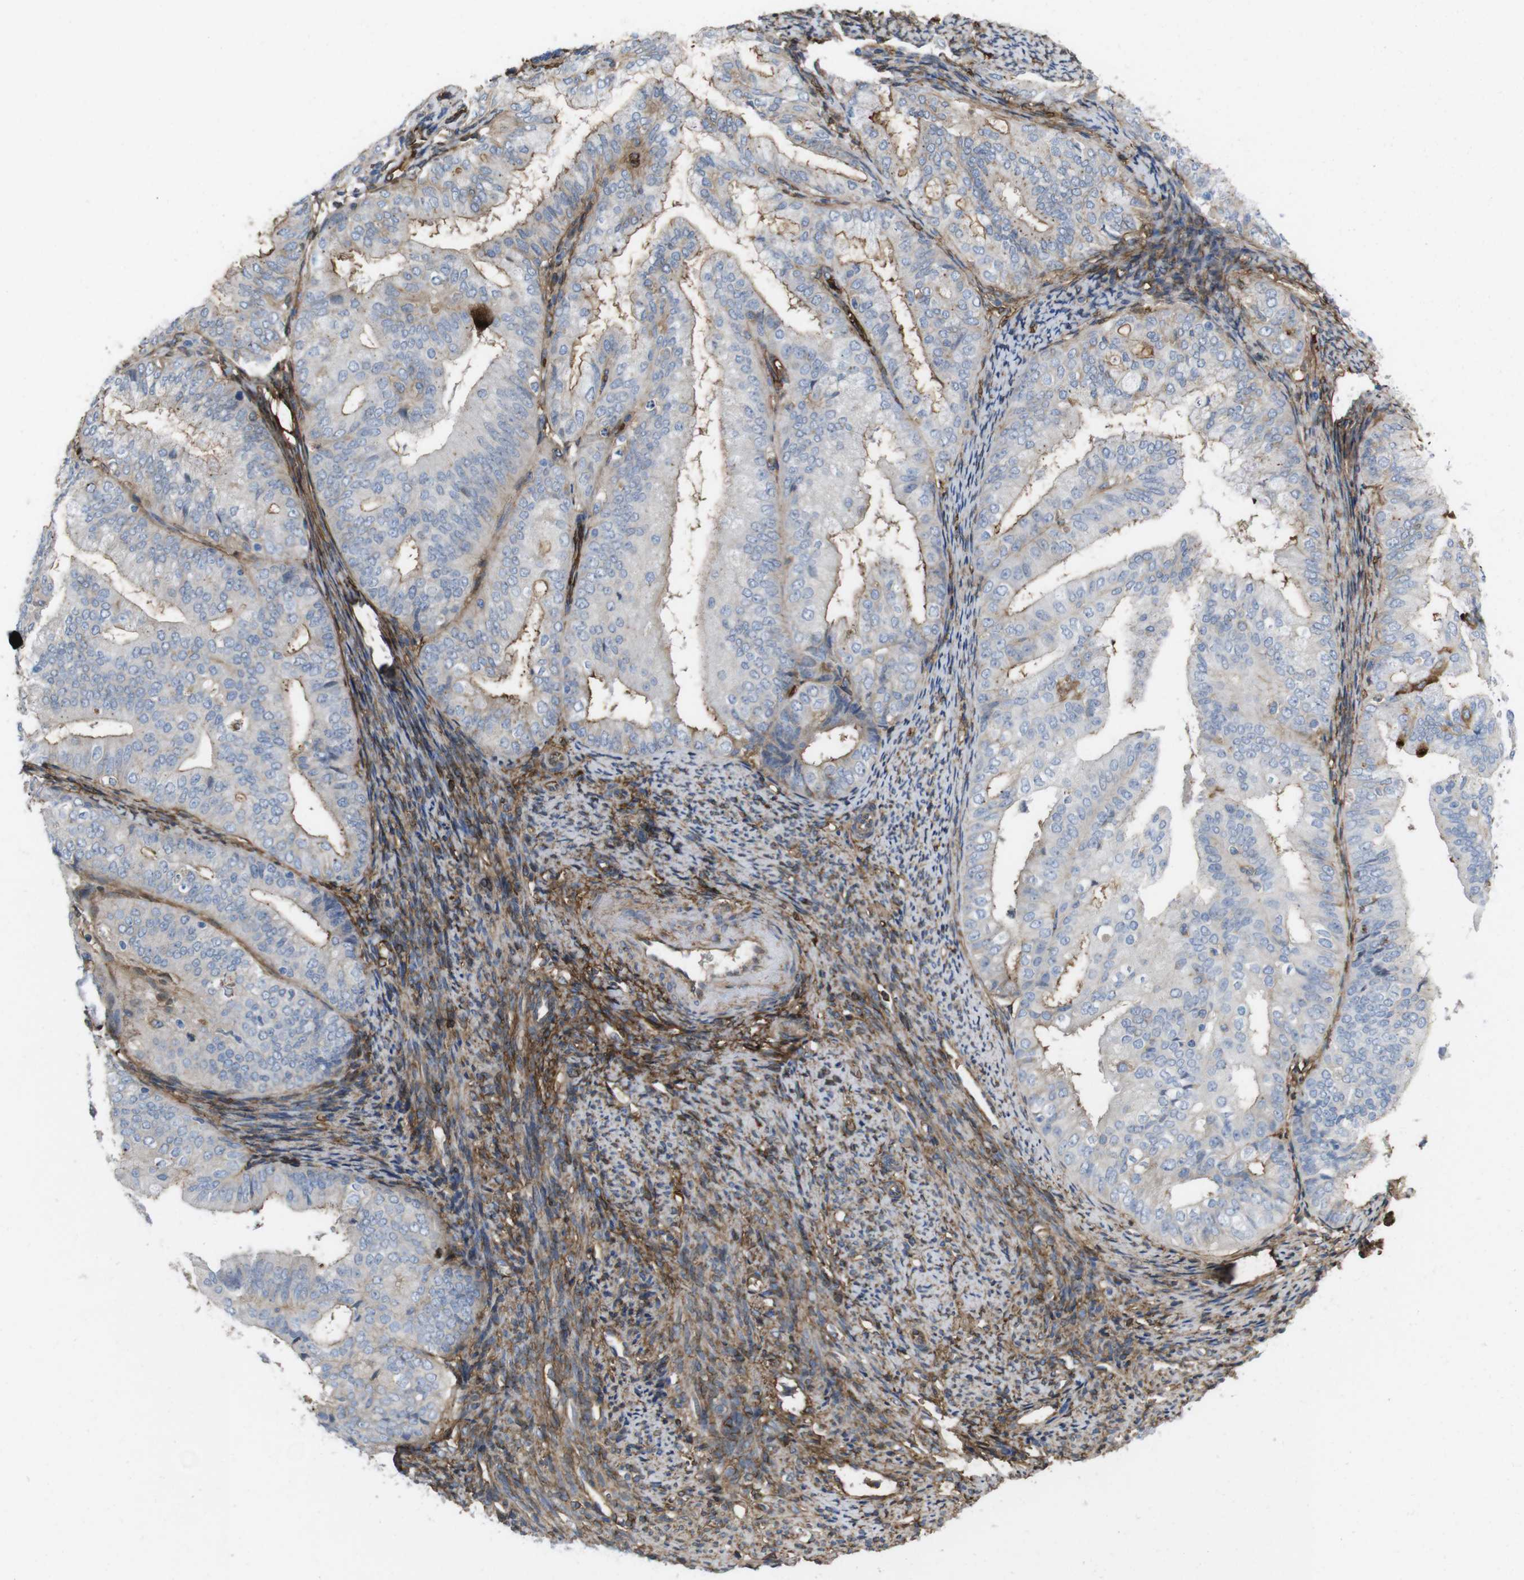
{"staining": {"intensity": "moderate", "quantity": "<25%", "location": "cytoplasmic/membranous"}, "tissue": "endometrial cancer", "cell_type": "Tumor cells", "image_type": "cancer", "snomed": [{"axis": "morphology", "description": "Adenocarcinoma, NOS"}, {"axis": "topography", "description": "Endometrium"}], "caption": "Immunohistochemical staining of human endometrial cancer (adenocarcinoma) reveals low levels of moderate cytoplasmic/membranous positivity in approximately <25% of tumor cells. The protein of interest is stained brown, and the nuclei are stained in blue (DAB IHC with brightfield microscopy, high magnification).", "gene": "CYBRD1", "patient": {"sex": "female", "age": 63}}